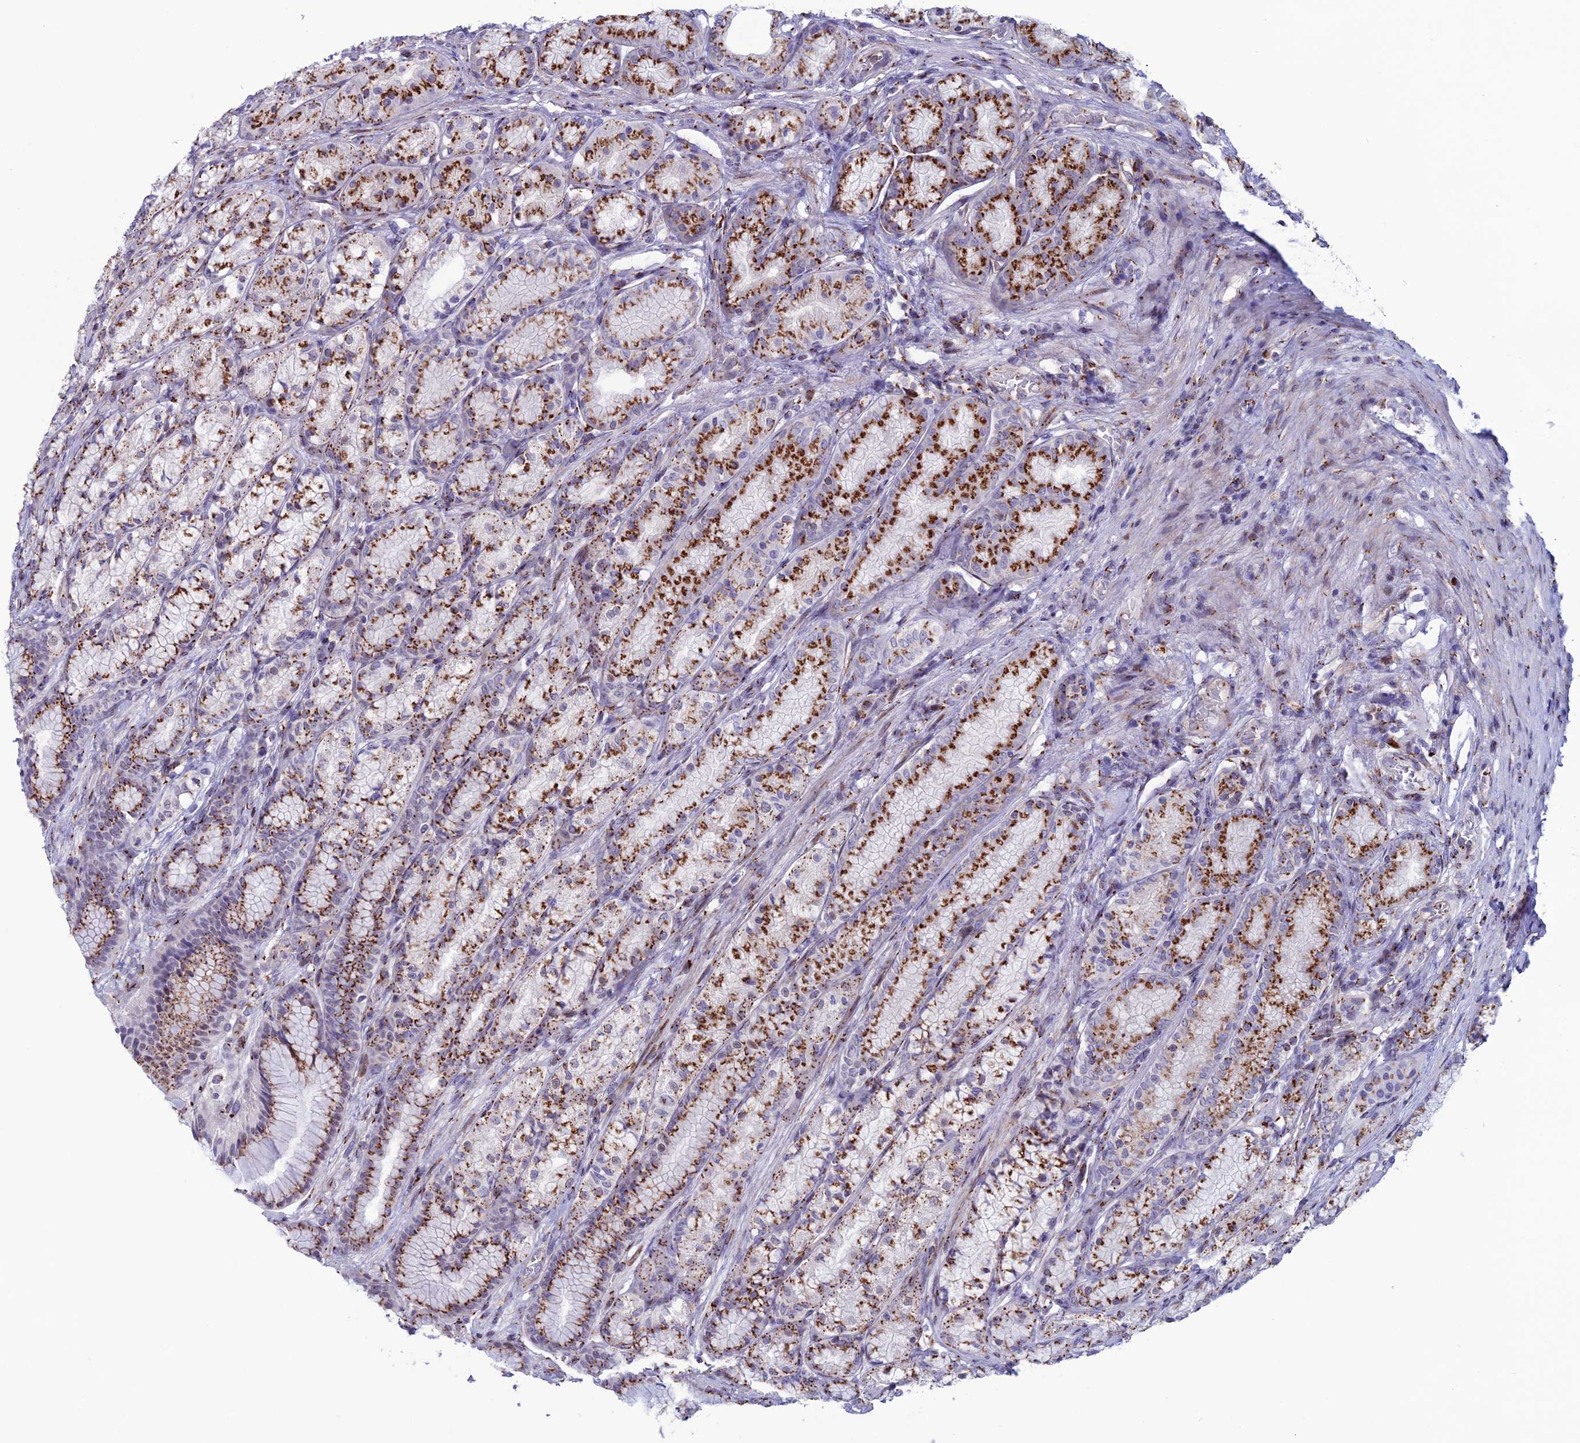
{"staining": {"intensity": "strong", "quantity": ">75%", "location": "cytoplasmic/membranous"}, "tissue": "stomach", "cell_type": "Glandular cells", "image_type": "normal", "snomed": [{"axis": "morphology", "description": "Normal tissue, NOS"}, {"axis": "morphology", "description": "Adenocarcinoma, NOS"}, {"axis": "morphology", "description": "Adenocarcinoma, High grade"}, {"axis": "topography", "description": "Stomach, upper"}, {"axis": "topography", "description": "Stomach"}], "caption": "Benign stomach exhibits strong cytoplasmic/membranous staining in about >75% of glandular cells, visualized by immunohistochemistry. (DAB (3,3'-diaminobenzidine) IHC, brown staining for protein, blue staining for nuclei).", "gene": "PLEKHA4", "patient": {"sex": "female", "age": 65}}